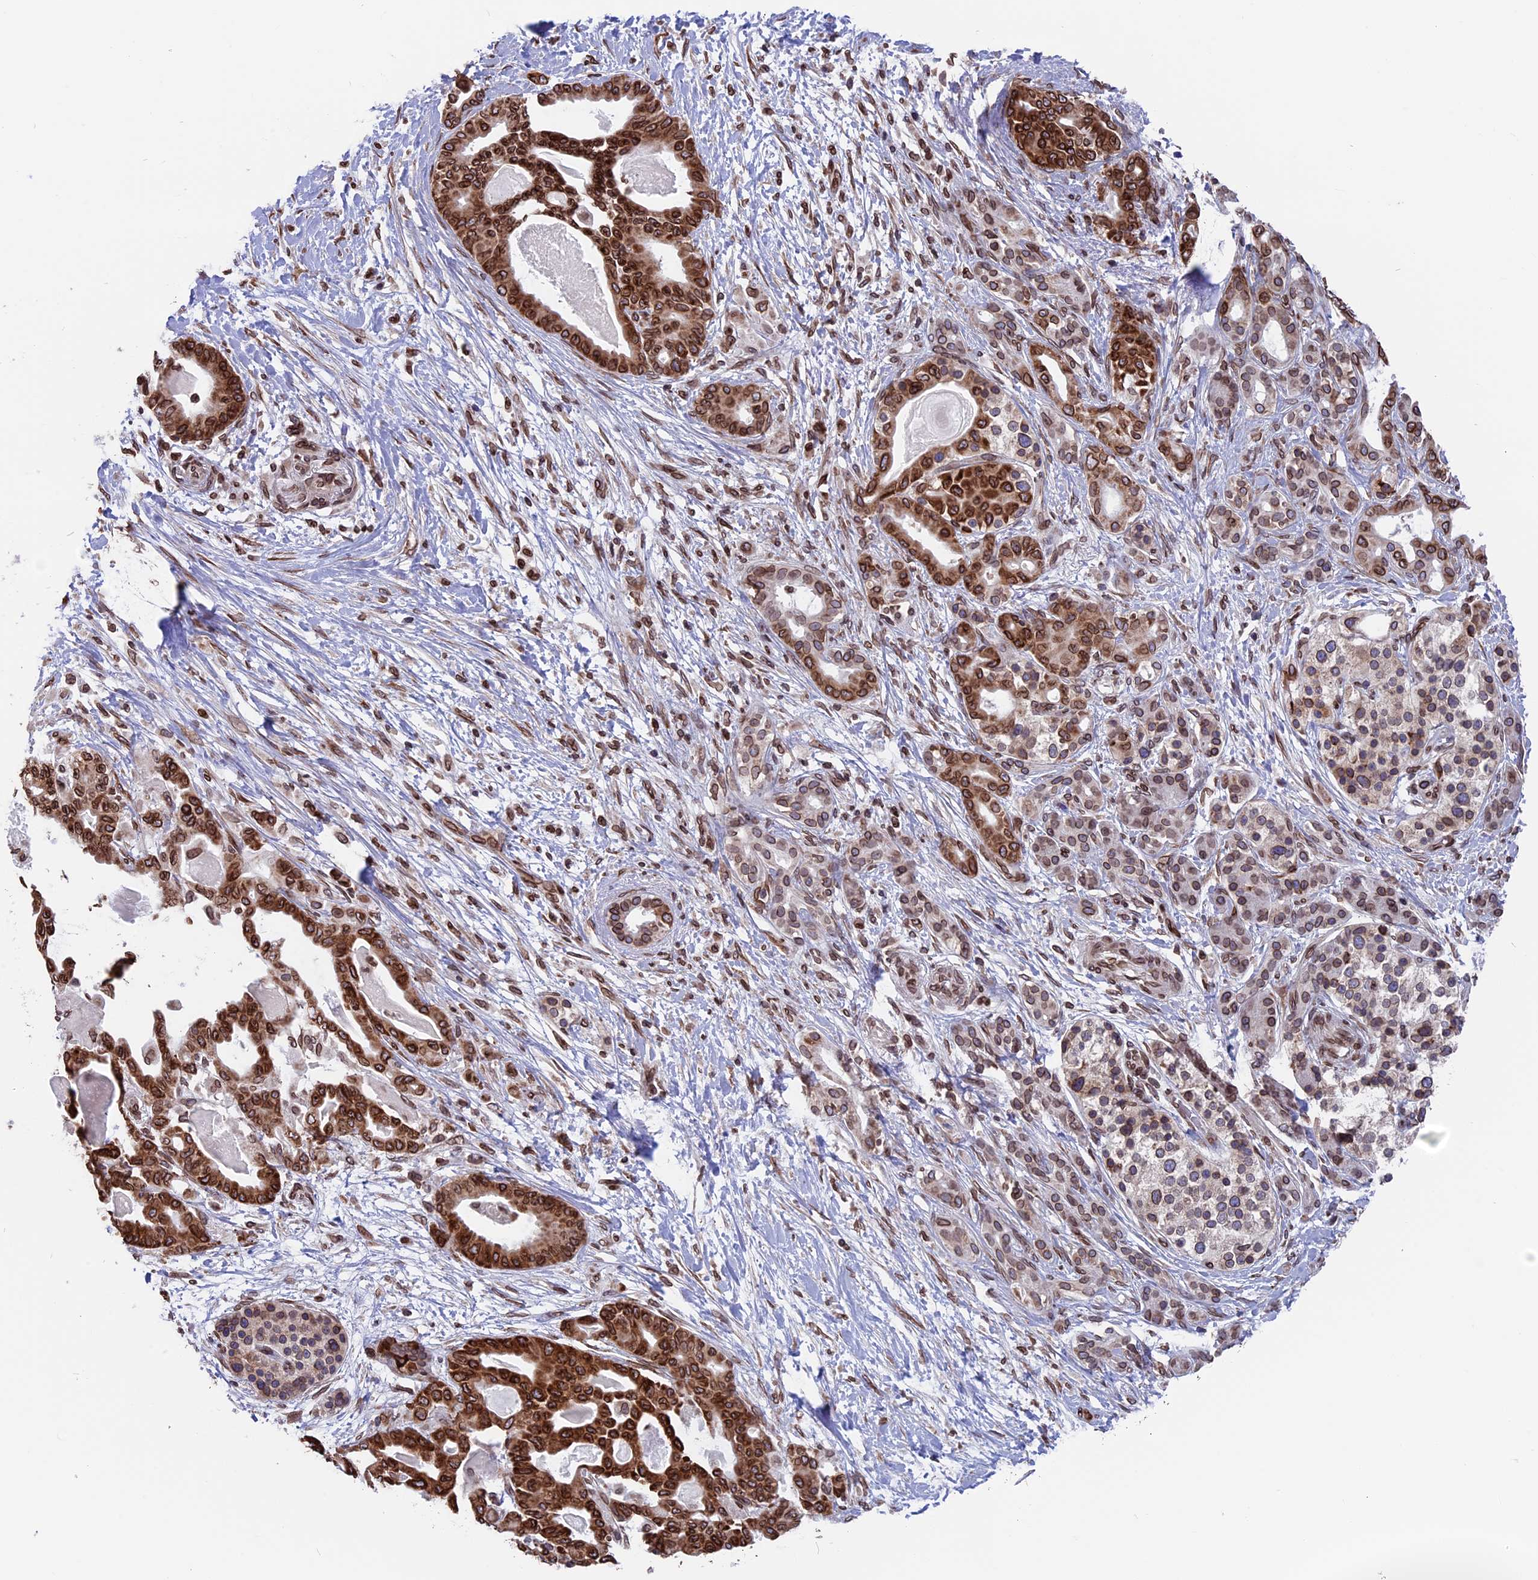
{"staining": {"intensity": "strong", "quantity": ">75%", "location": "cytoplasmic/membranous,nuclear"}, "tissue": "pancreatic cancer", "cell_type": "Tumor cells", "image_type": "cancer", "snomed": [{"axis": "morphology", "description": "Adenocarcinoma, NOS"}, {"axis": "topography", "description": "Pancreas"}], "caption": "A photomicrograph showing strong cytoplasmic/membranous and nuclear expression in about >75% of tumor cells in pancreatic cancer, as visualized by brown immunohistochemical staining.", "gene": "PTCHD4", "patient": {"sex": "male", "age": 63}}